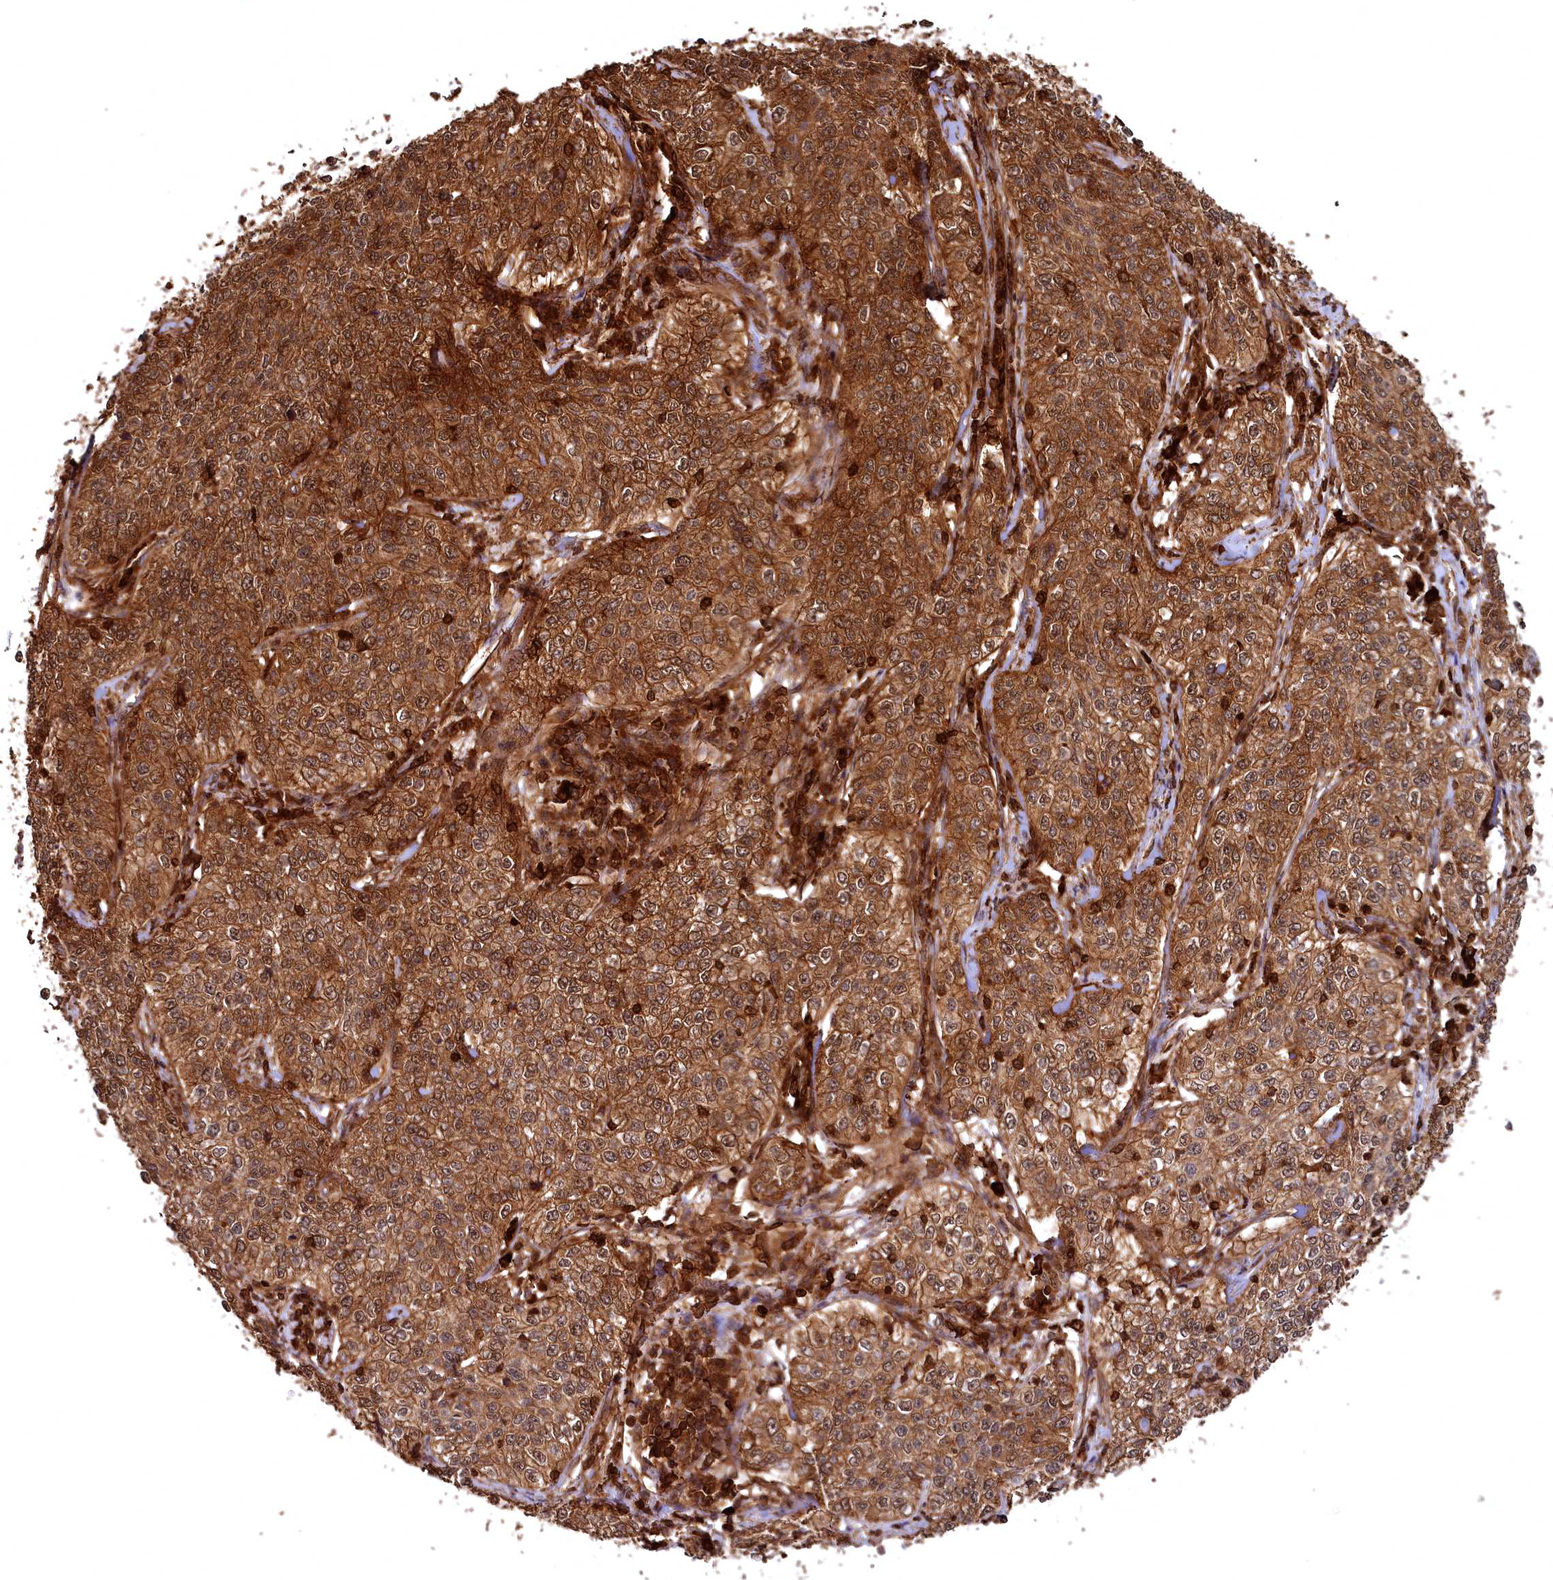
{"staining": {"intensity": "moderate", "quantity": ">75%", "location": "cytoplasmic/membranous,nuclear"}, "tissue": "cervical cancer", "cell_type": "Tumor cells", "image_type": "cancer", "snomed": [{"axis": "morphology", "description": "Squamous cell carcinoma, NOS"}, {"axis": "topography", "description": "Cervix"}], "caption": "A photomicrograph of human cervical cancer (squamous cell carcinoma) stained for a protein reveals moderate cytoplasmic/membranous and nuclear brown staining in tumor cells.", "gene": "STUB1", "patient": {"sex": "female", "age": 35}}